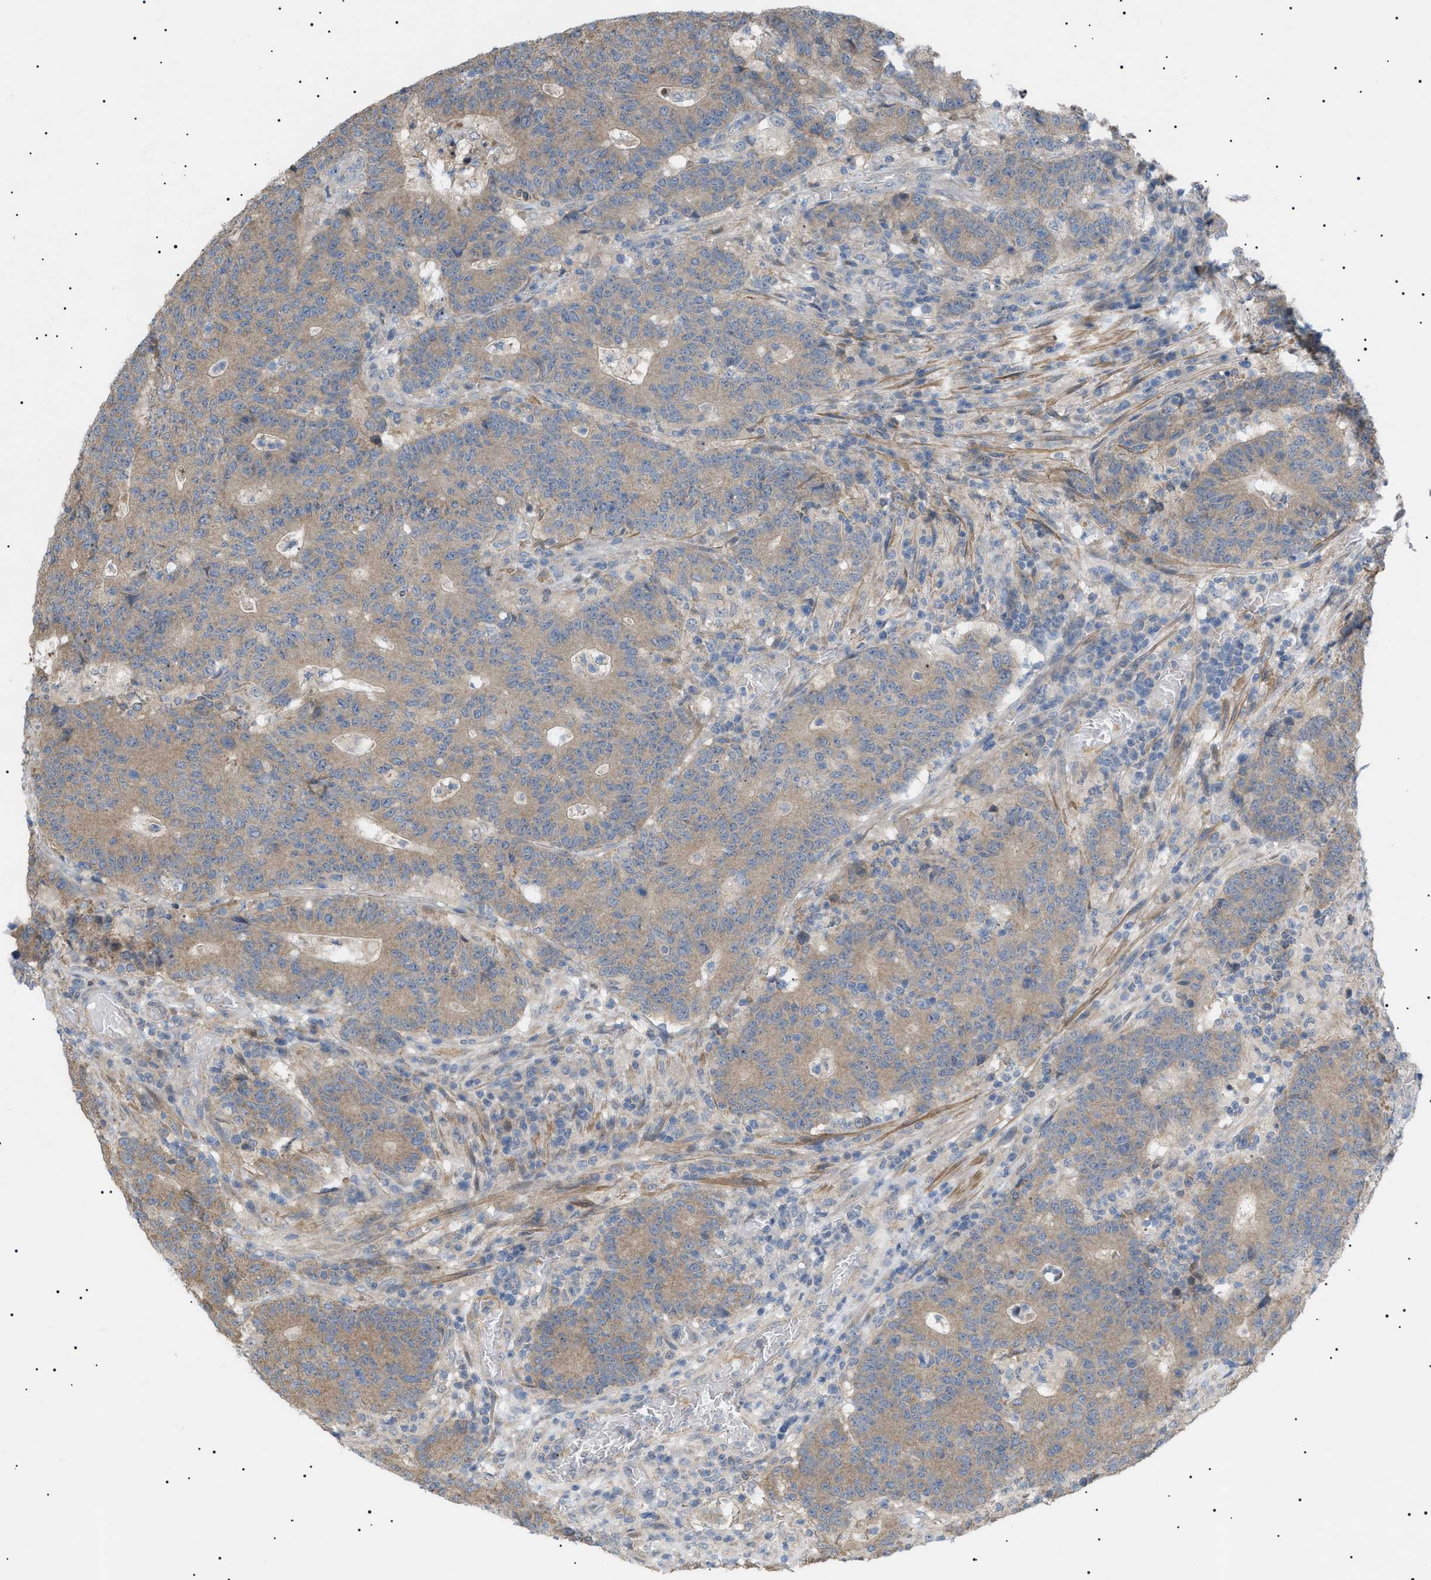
{"staining": {"intensity": "weak", "quantity": ">75%", "location": "cytoplasmic/membranous"}, "tissue": "colorectal cancer", "cell_type": "Tumor cells", "image_type": "cancer", "snomed": [{"axis": "morphology", "description": "Normal tissue, NOS"}, {"axis": "morphology", "description": "Adenocarcinoma, NOS"}, {"axis": "topography", "description": "Colon"}], "caption": "There is low levels of weak cytoplasmic/membranous staining in tumor cells of colorectal adenocarcinoma, as demonstrated by immunohistochemical staining (brown color).", "gene": "IRS2", "patient": {"sex": "female", "age": 75}}